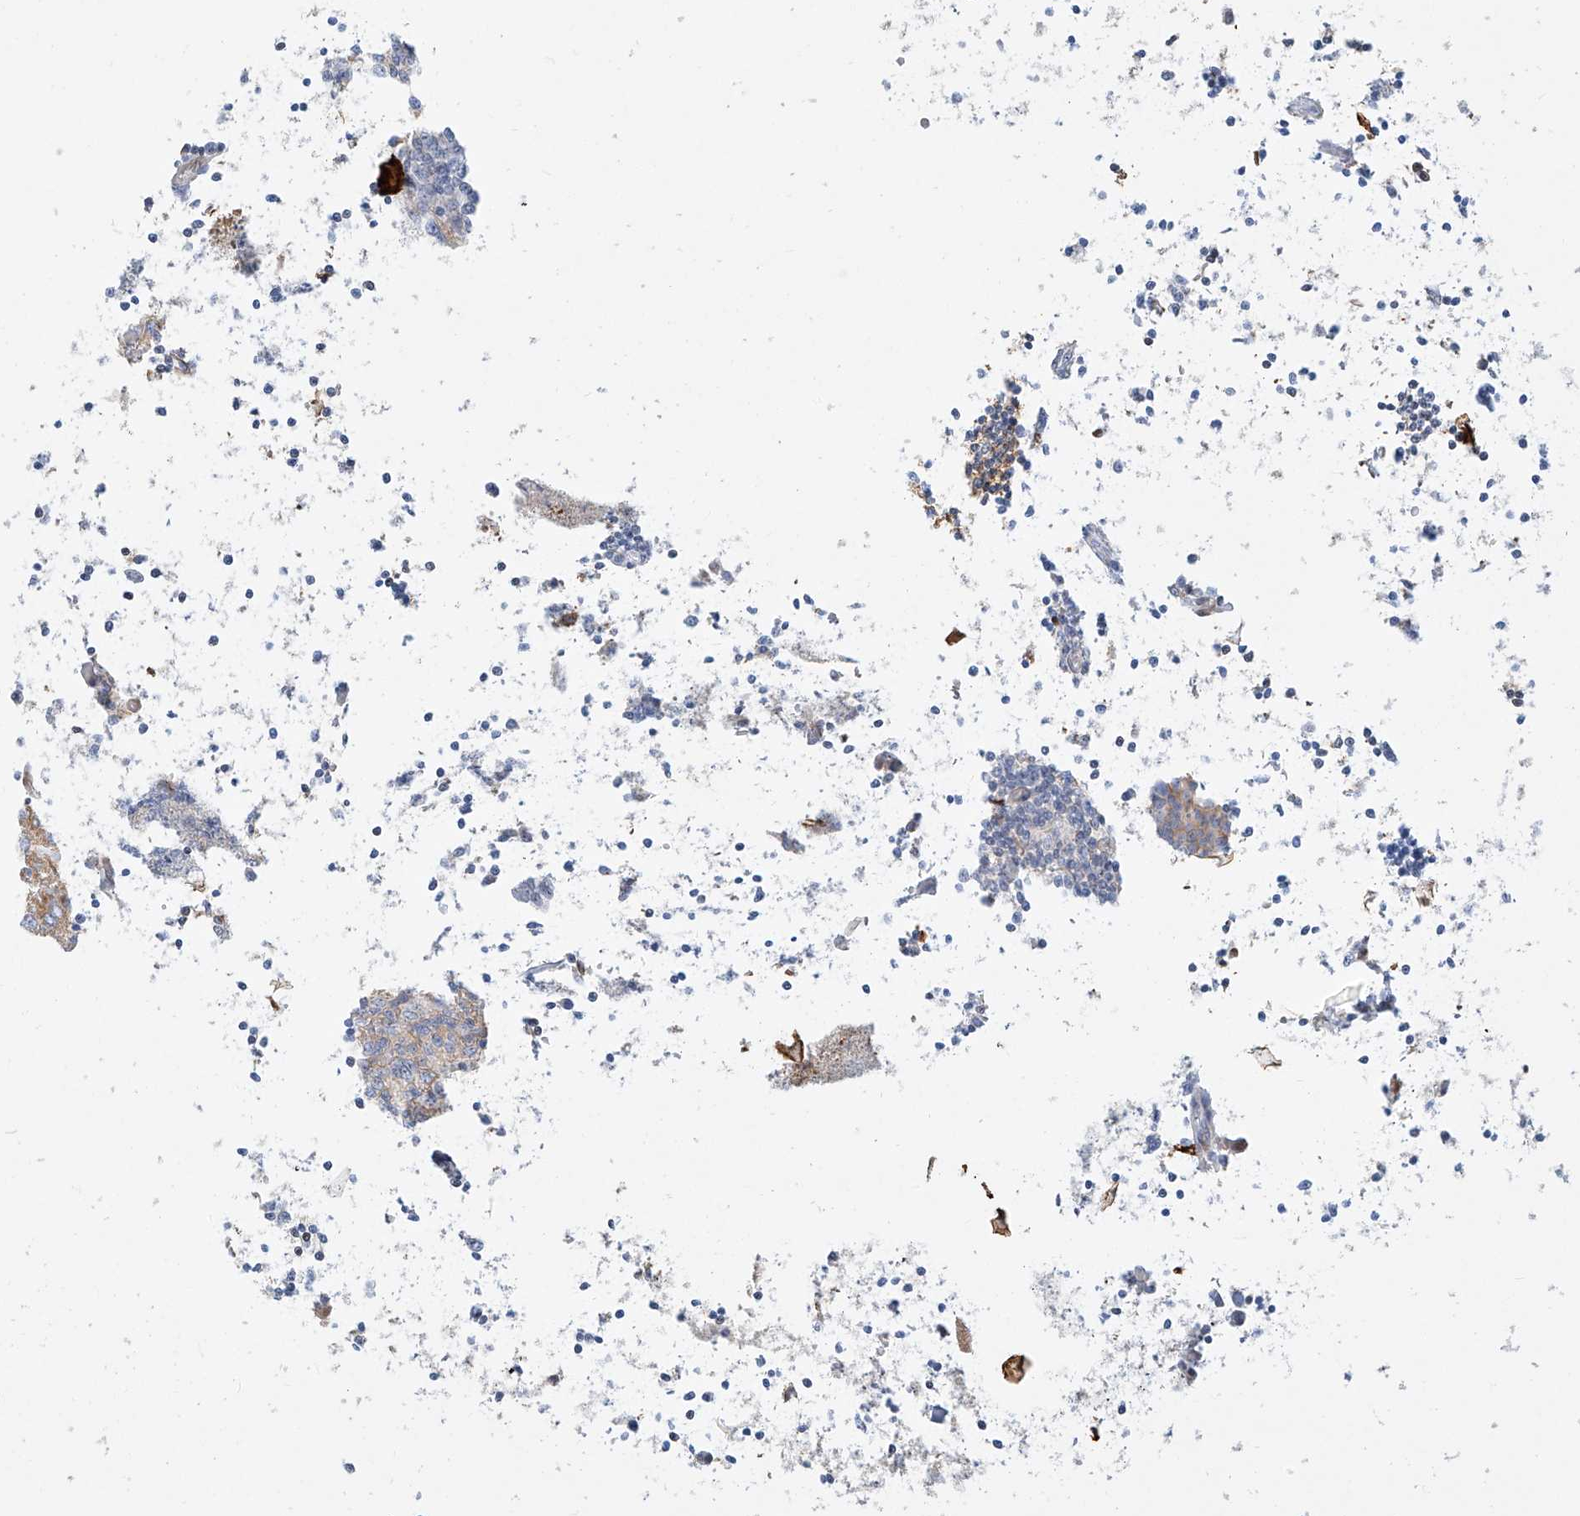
{"staining": {"intensity": "weak", "quantity": "<25%", "location": "cytoplasmic/membranous"}, "tissue": "parathyroid gland", "cell_type": "Glandular cells", "image_type": "normal", "snomed": [{"axis": "morphology", "description": "Normal tissue, NOS"}, {"axis": "morphology", "description": "Adenoma, NOS"}, {"axis": "topography", "description": "Parathyroid gland"}], "caption": "Glandular cells show no significant protein positivity in benign parathyroid gland.", "gene": "SNU13", "patient": {"sex": "female", "age": 86}}